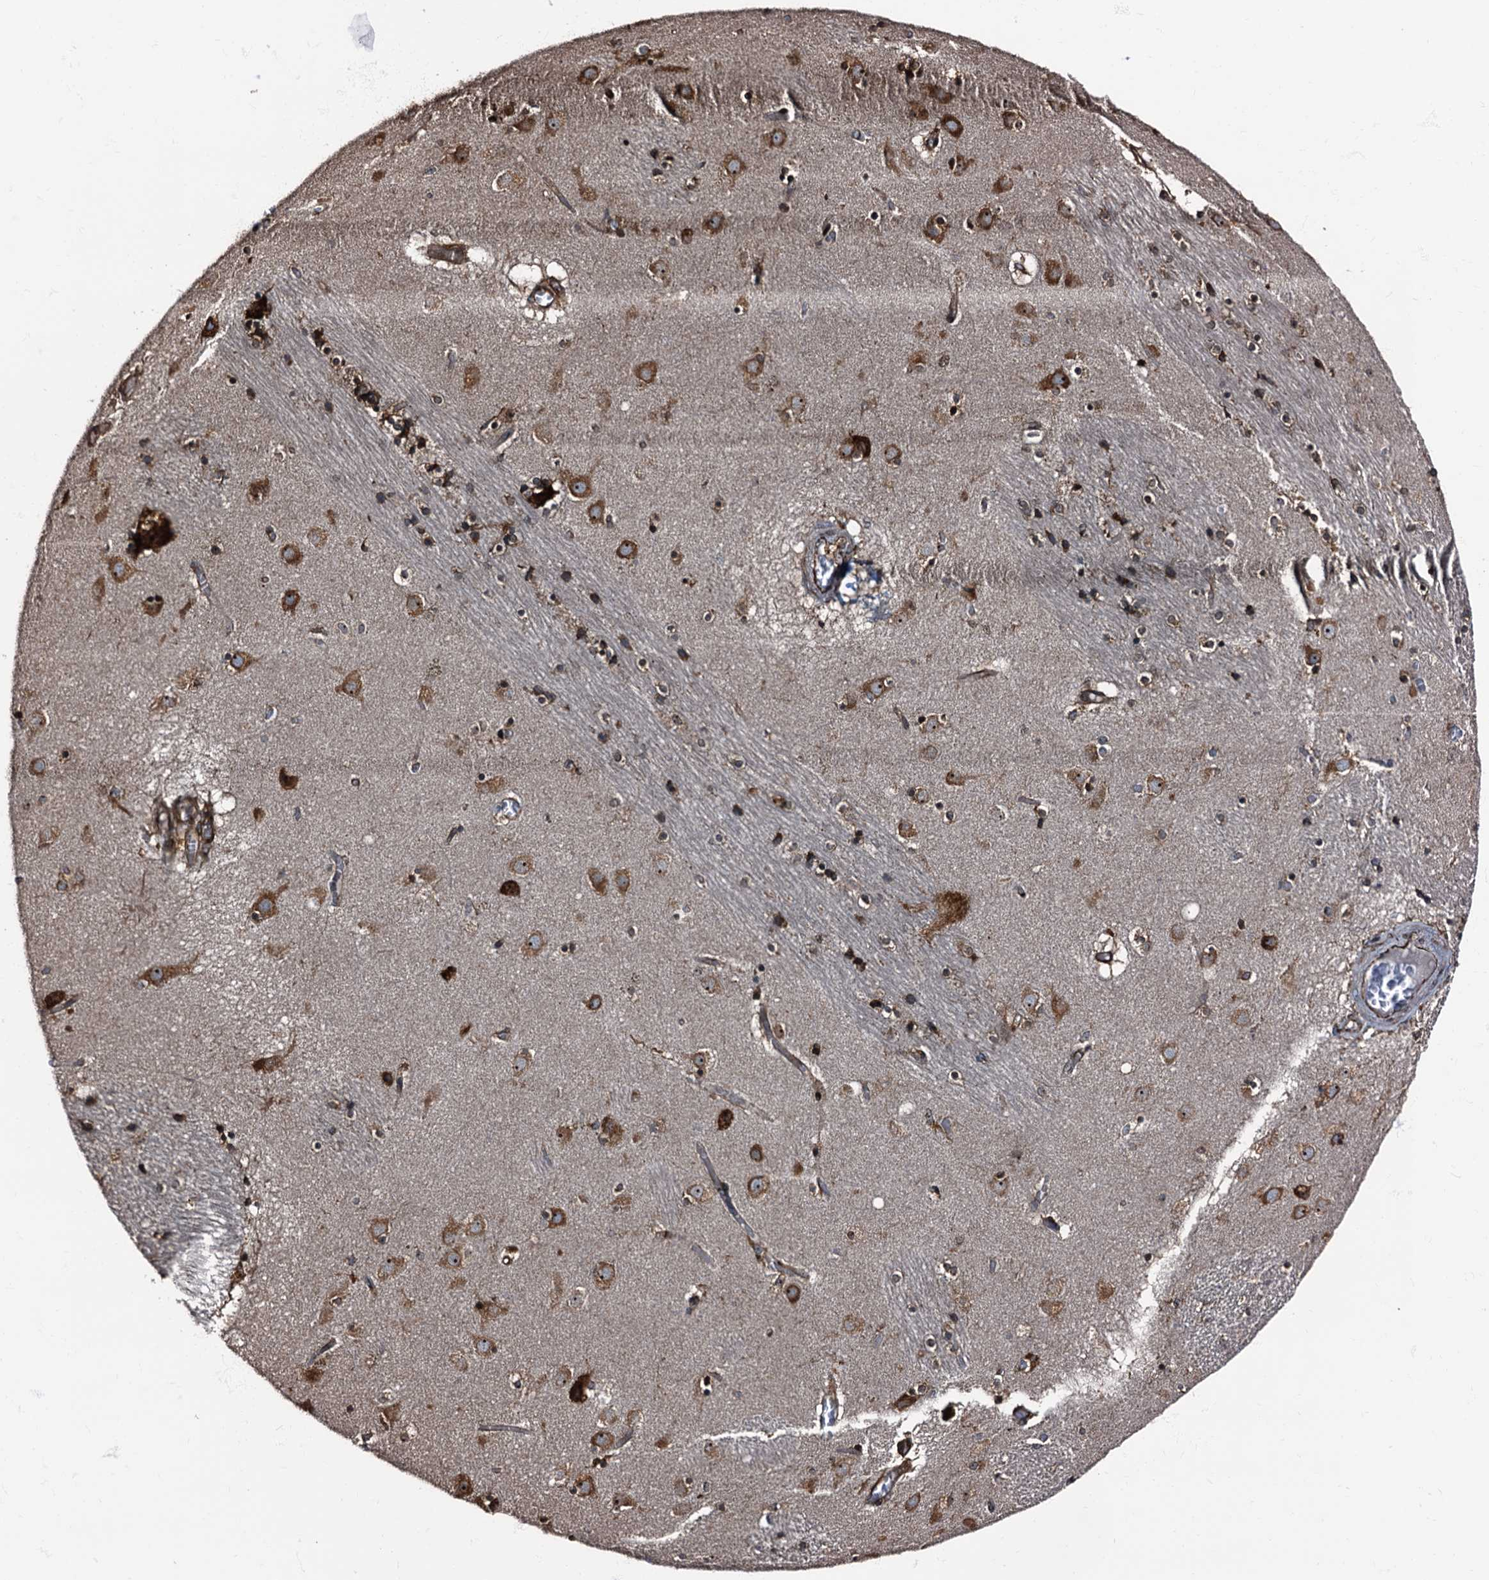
{"staining": {"intensity": "moderate", "quantity": "25%-75%", "location": "cytoplasmic/membranous"}, "tissue": "caudate", "cell_type": "Glial cells", "image_type": "normal", "snomed": [{"axis": "morphology", "description": "Normal tissue, NOS"}, {"axis": "topography", "description": "Lateral ventricle wall"}], "caption": "This is an image of immunohistochemistry (IHC) staining of benign caudate, which shows moderate expression in the cytoplasmic/membranous of glial cells.", "gene": "ATP2C1", "patient": {"sex": "male", "age": 70}}